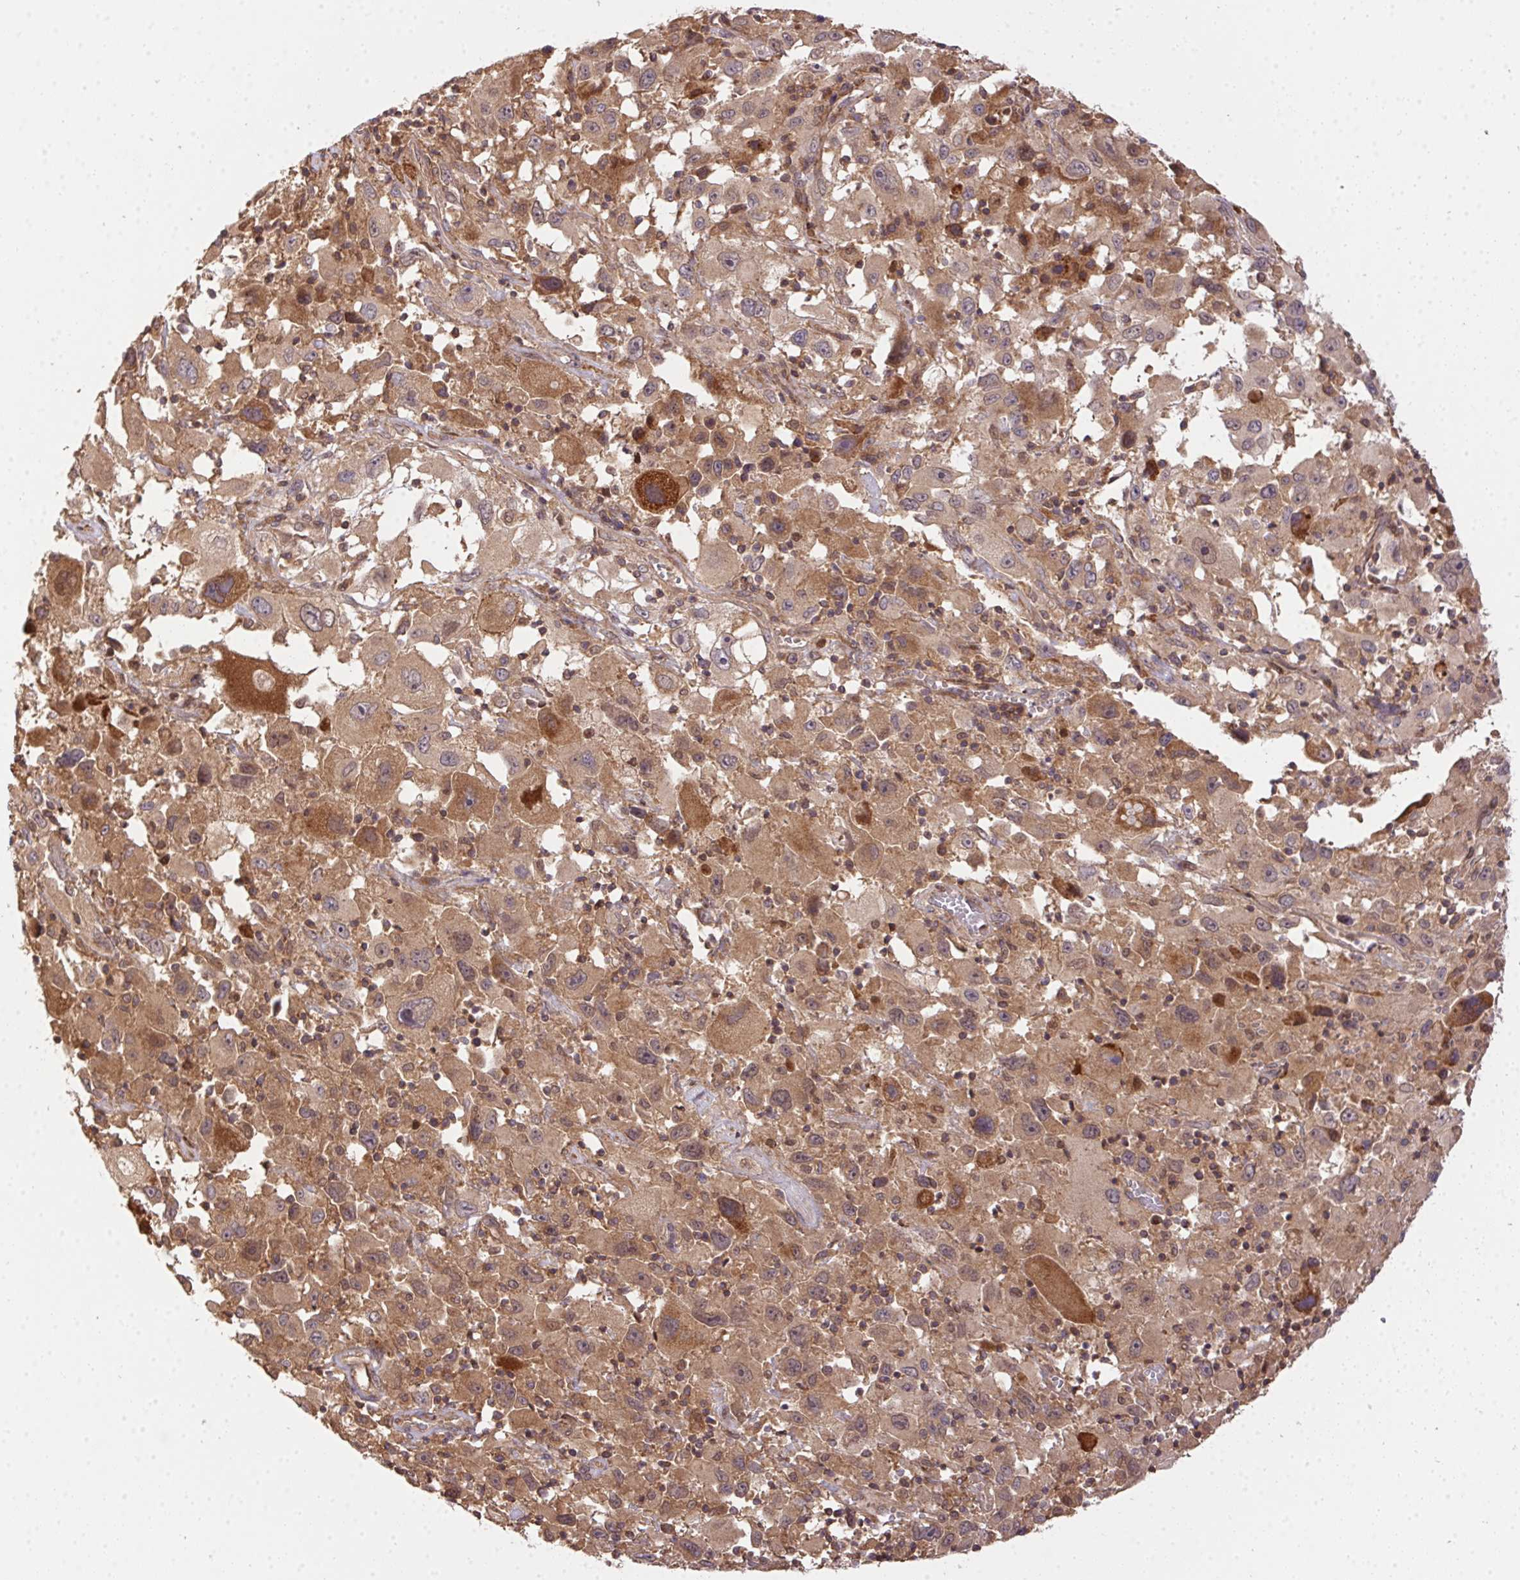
{"staining": {"intensity": "weak", "quantity": ">75%", "location": "cytoplasmic/membranous"}, "tissue": "melanoma", "cell_type": "Tumor cells", "image_type": "cancer", "snomed": [{"axis": "morphology", "description": "Malignant melanoma, Metastatic site"}, {"axis": "topography", "description": "Soft tissue"}], "caption": "Malignant melanoma (metastatic site) stained for a protein (brown) shows weak cytoplasmic/membranous positive expression in about >75% of tumor cells.", "gene": "MEX3D", "patient": {"sex": "male", "age": 50}}